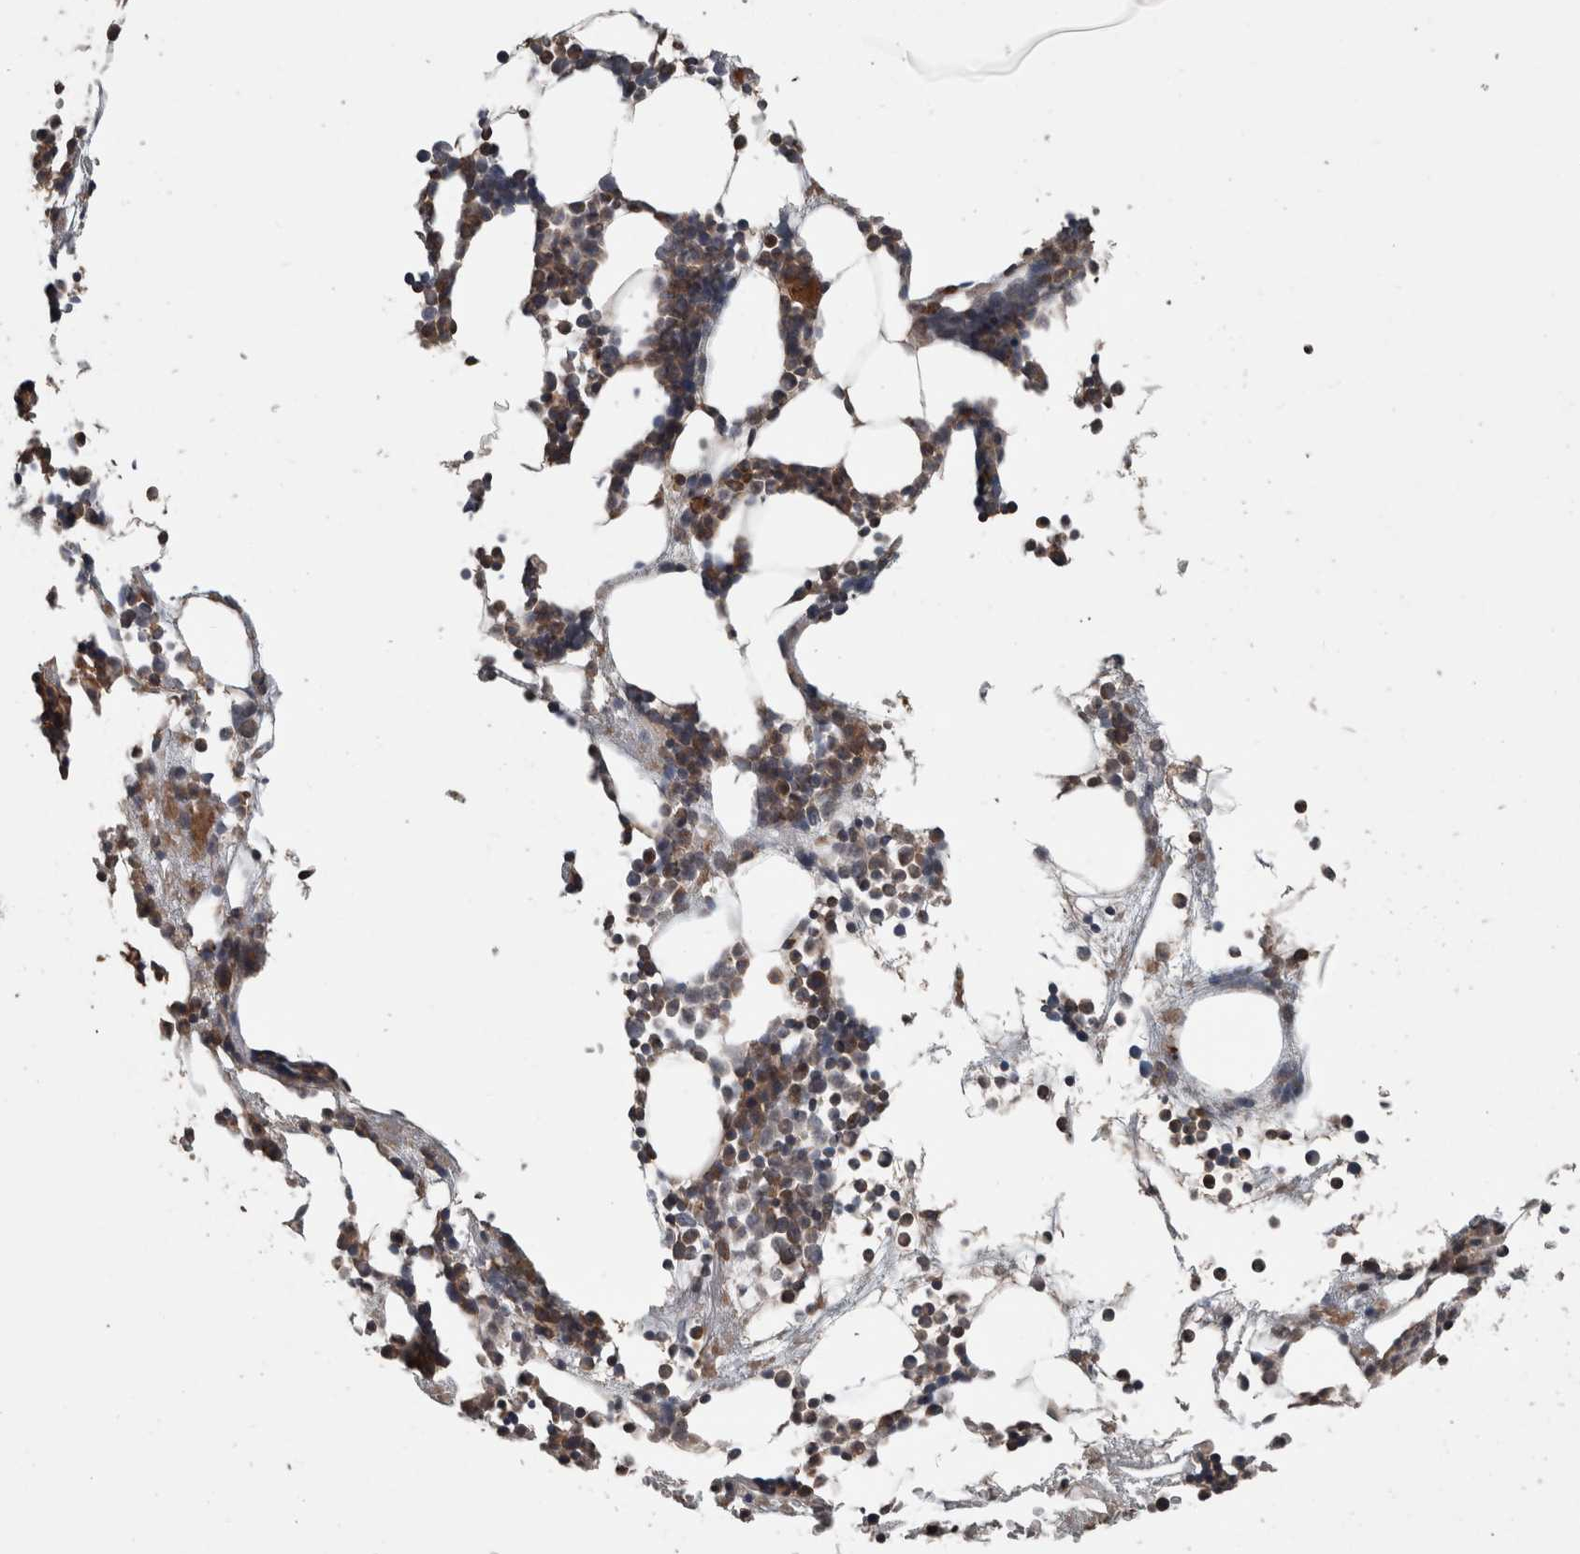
{"staining": {"intensity": "moderate", "quantity": "<25%", "location": "cytoplasmic/membranous"}, "tissue": "bone marrow", "cell_type": "Hematopoietic cells", "image_type": "normal", "snomed": [{"axis": "morphology", "description": "Normal tissue, NOS"}, {"axis": "morphology", "description": "Inflammation, NOS"}, {"axis": "topography", "description": "Bone marrow"}], "caption": "Immunohistochemical staining of benign human bone marrow exhibits moderate cytoplasmic/membranous protein expression in approximately <25% of hematopoietic cells. The staining was performed using DAB to visualize the protein expression in brown, while the nuclei were stained in blue with hematoxylin (Magnification: 20x).", "gene": "RIOK3", "patient": {"sex": "female", "age": 67}}